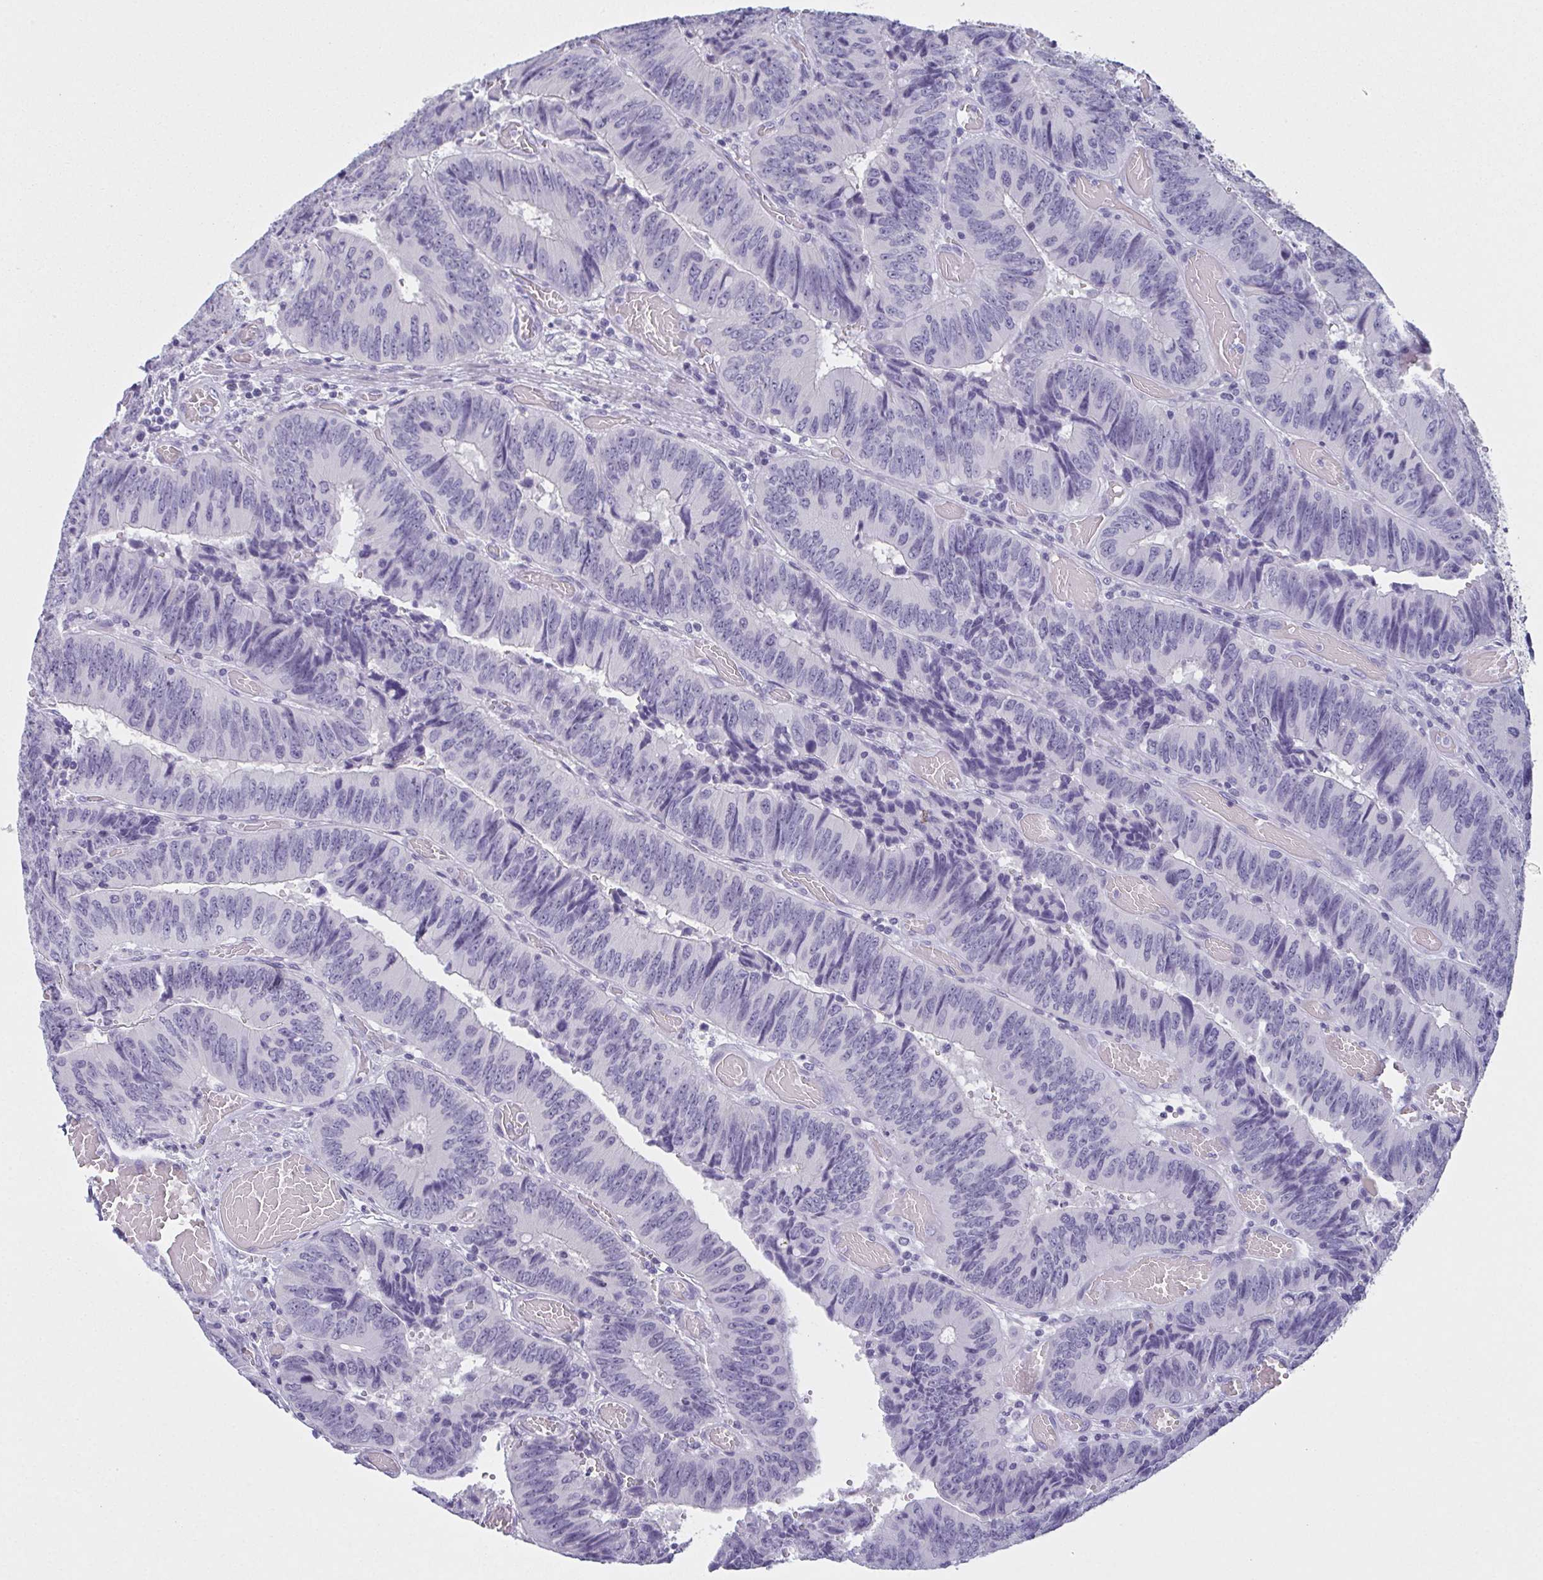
{"staining": {"intensity": "negative", "quantity": "none", "location": "none"}, "tissue": "colorectal cancer", "cell_type": "Tumor cells", "image_type": "cancer", "snomed": [{"axis": "morphology", "description": "Adenocarcinoma, NOS"}, {"axis": "topography", "description": "Colon"}], "caption": "The IHC histopathology image has no significant positivity in tumor cells of colorectal cancer (adenocarcinoma) tissue. The staining is performed using DAB brown chromogen with nuclei counter-stained in using hematoxylin.", "gene": "SLC36A2", "patient": {"sex": "female", "age": 84}}